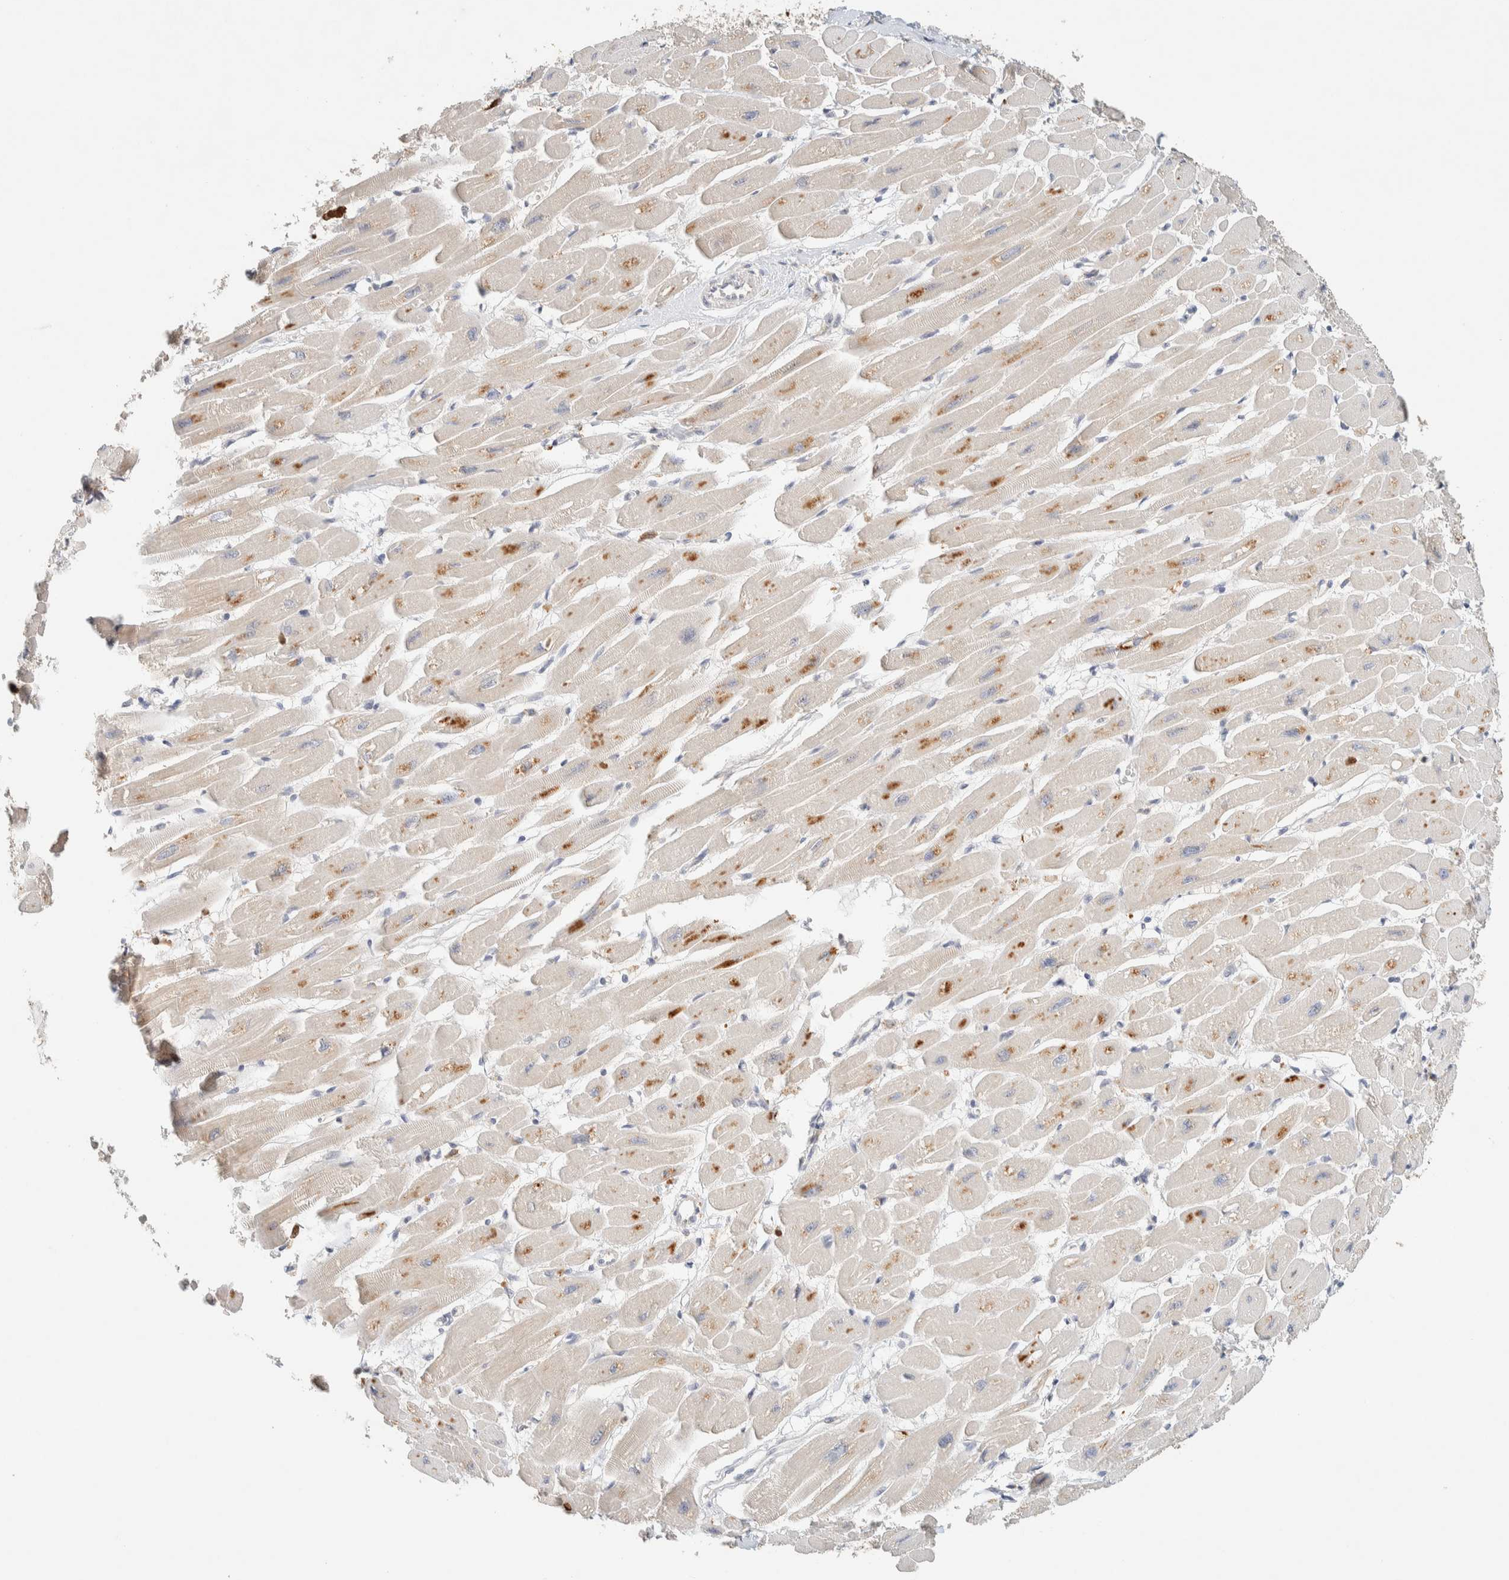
{"staining": {"intensity": "moderate", "quantity": ">75%", "location": "cytoplasmic/membranous"}, "tissue": "heart muscle", "cell_type": "Cardiomyocytes", "image_type": "normal", "snomed": [{"axis": "morphology", "description": "Normal tissue, NOS"}, {"axis": "topography", "description": "Heart"}], "caption": "A brown stain highlights moderate cytoplasmic/membranous positivity of a protein in cardiomyocytes of normal heart muscle. (DAB IHC with brightfield microscopy, high magnification).", "gene": "TTC3", "patient": {"sex": "female", "age": 54}}